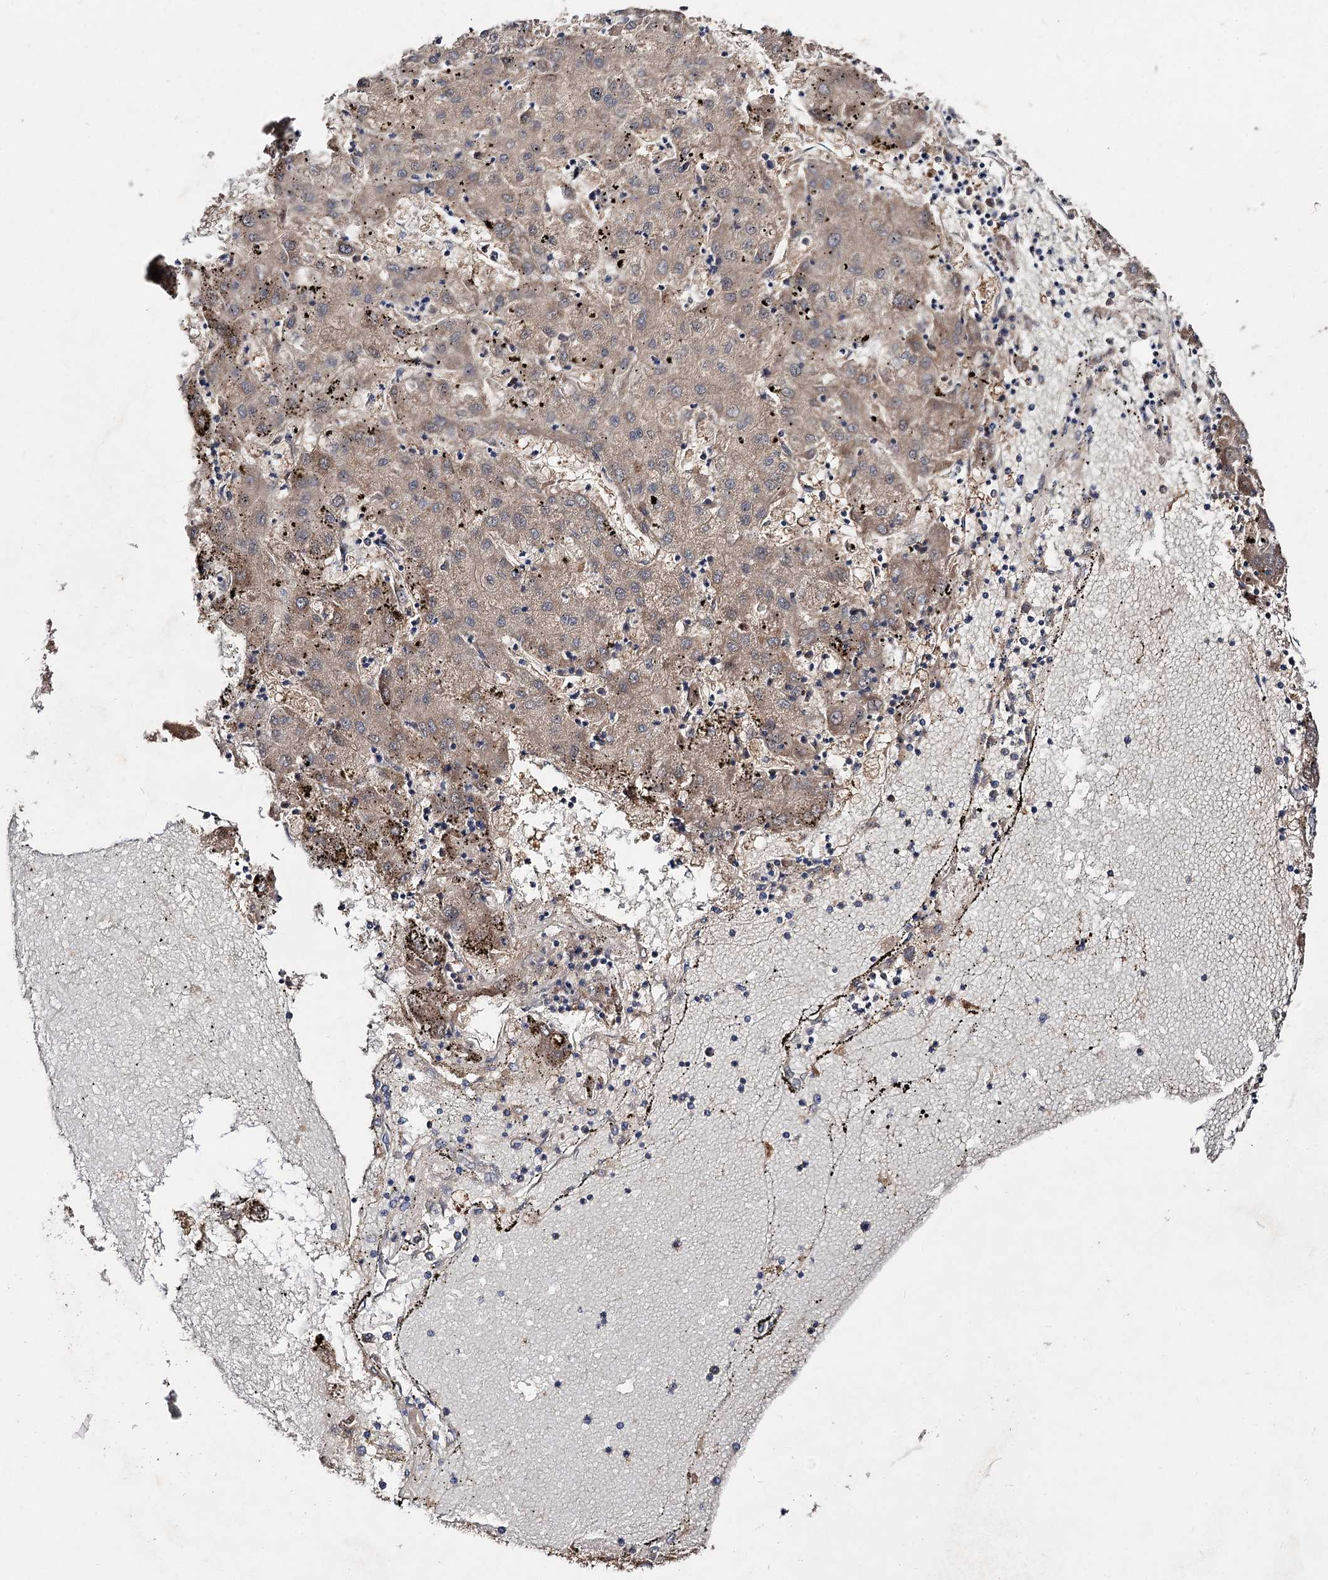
{"staining": {"intensity": "negative", "quantity": "none", "location": "none"}, "tissue": "liver cancer", "cell_type": "Tumor cells", "image_type": "cancer", "snomed": [{"axis": "morphology", "description": "Carcinoma, Hepatocellular, NOS"}, {"axis": "topography", "description": "Liver"}], "caption": "Liver cancer (hepatocellular carcinoma) was stained to show a protein in brown. There is no significant positivity in tumor cells.", "gene": "ACTR6", "patient": {"sex": "male", "age": 72}}